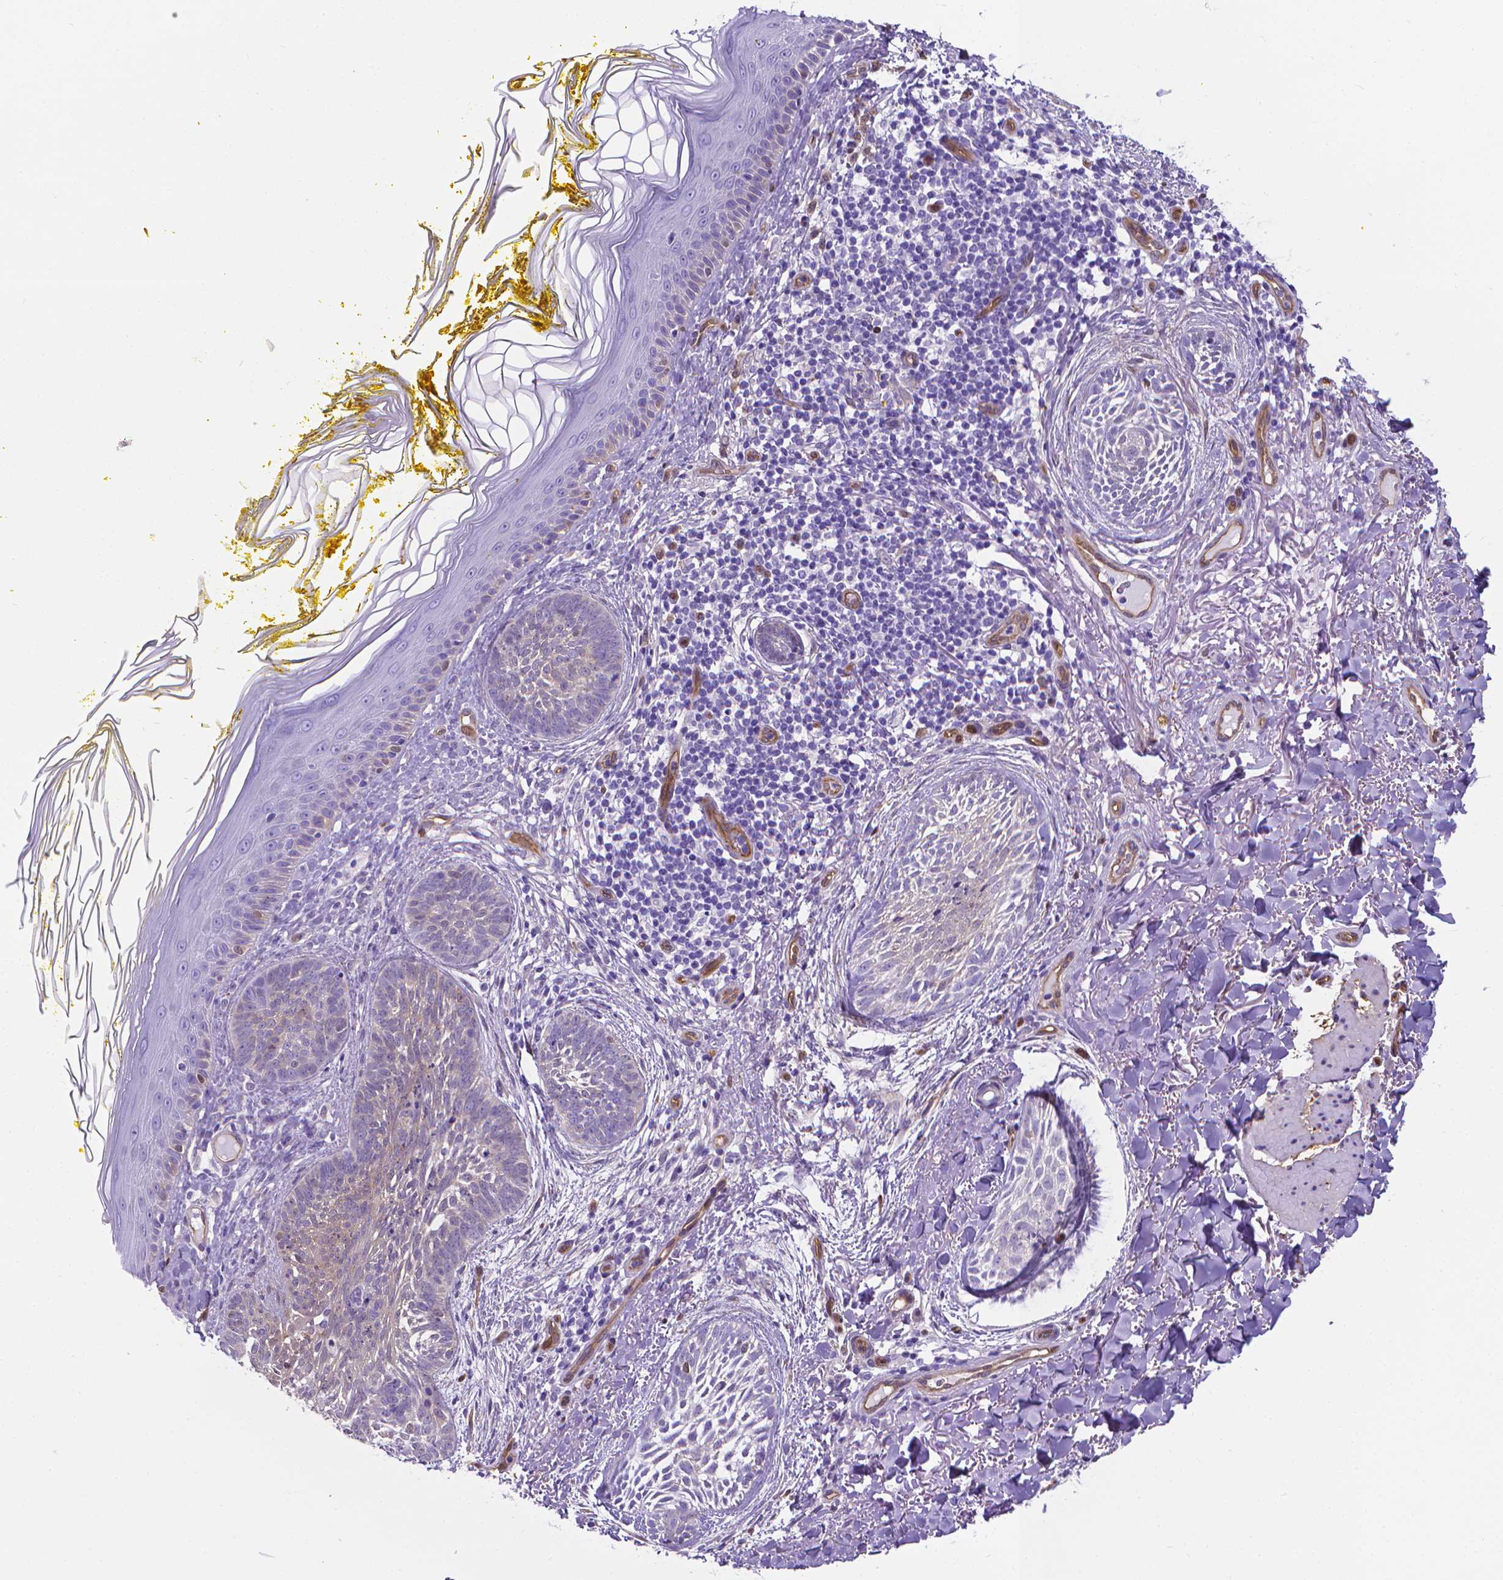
{"staining": {"intensity": "negative", "quantity": "none", "location": "none"}, "tissue": "skin cancer", "cell_type": "Tumor cells", "image_type": "cancer", "snomed": [{"axis": "morphology", "description": "Basal cell carcinoma"}, {"axis": "topography", "description": "Skin"}], "caption": "There is no significant expression in tumor cells of basal cell carcinoma (skin).", "gene": "CLIC4", "patient": {"sex": "female", "age": 68}}